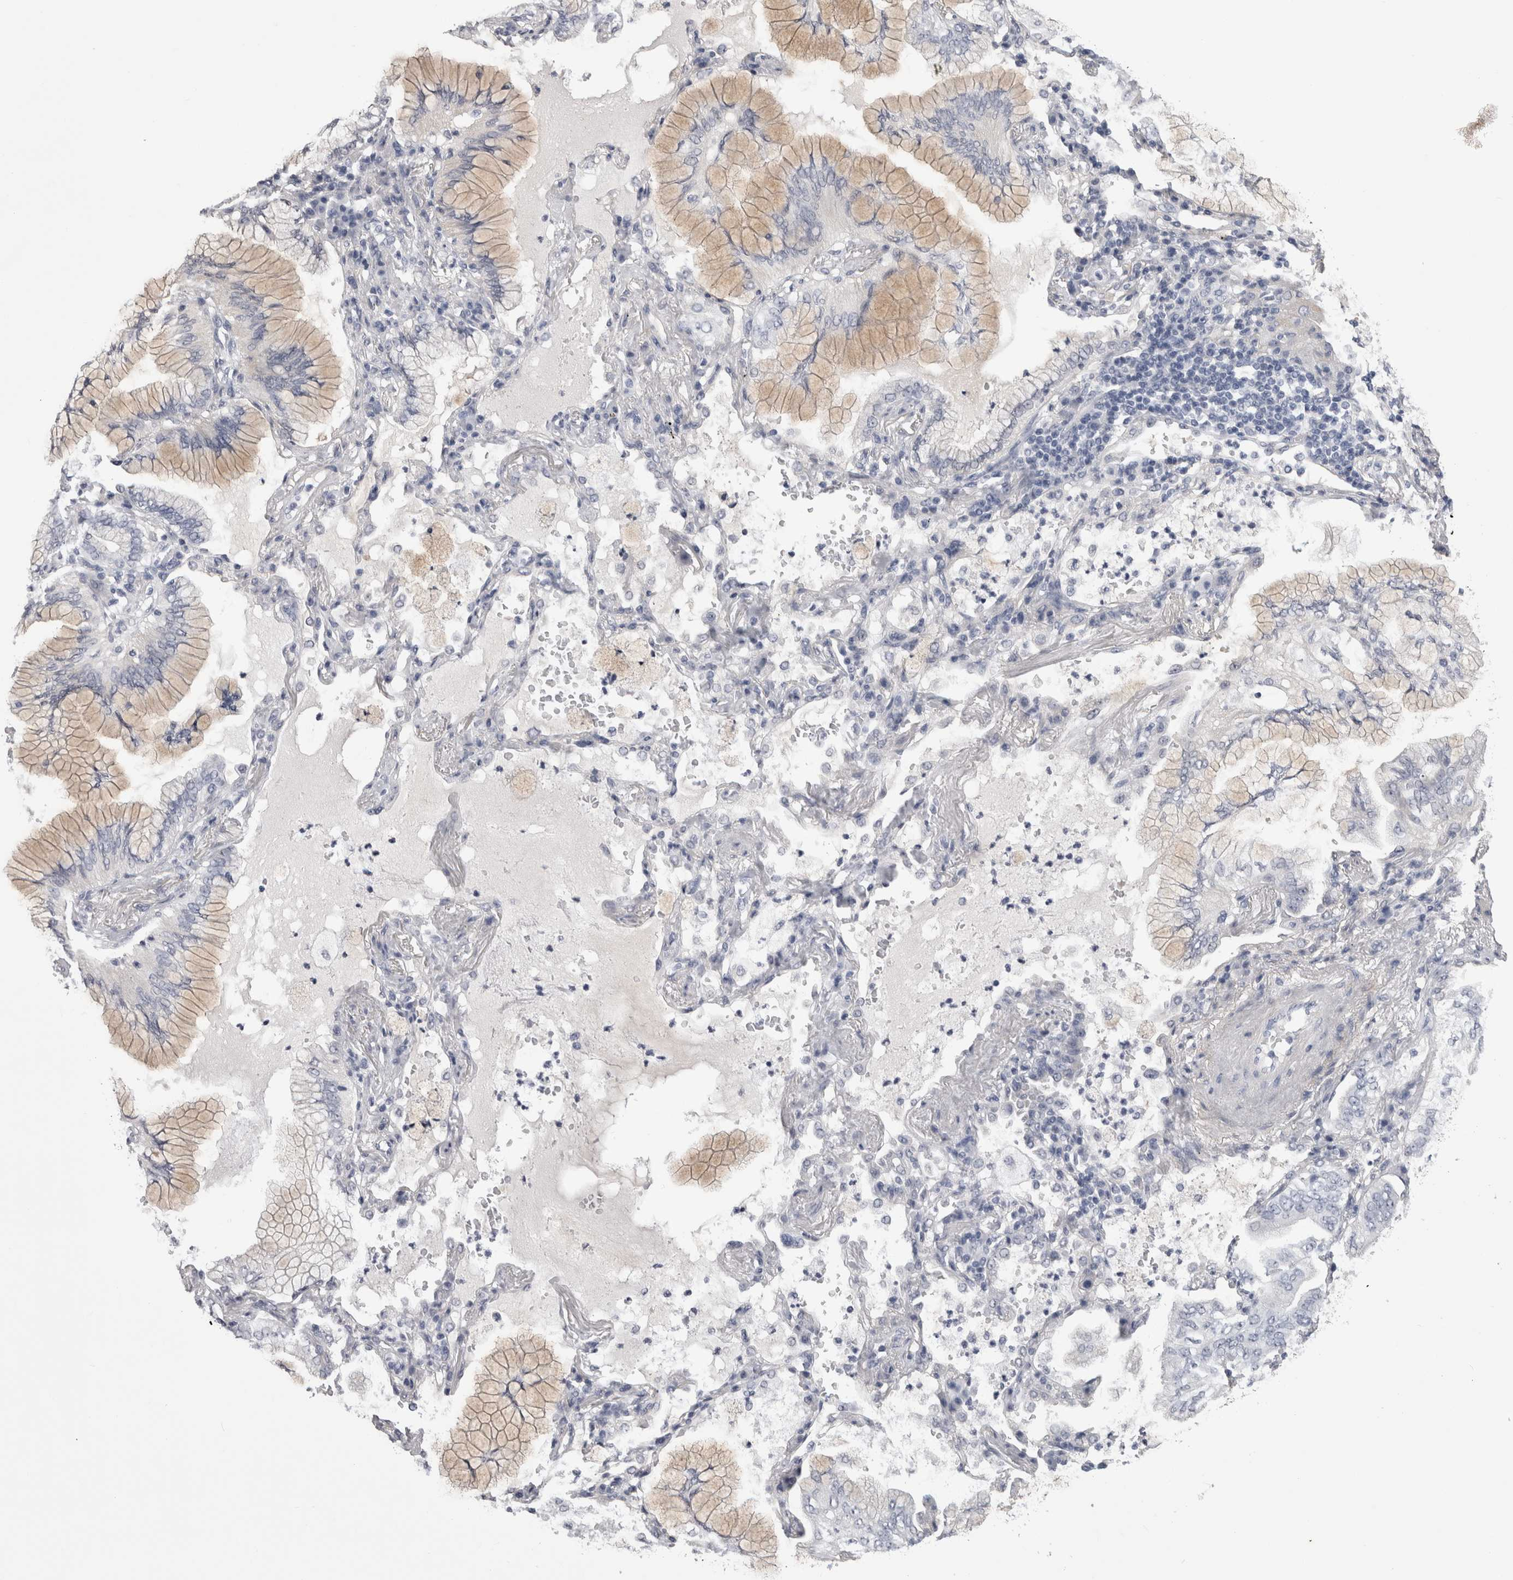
{"staining": {"intensity": "weak", "quantity": "25%-75%", "location": "cytoplasmic/membranous"}, "tissue": "lung cancer", "cell_type": "Tumor cells", "image_type": "cancer", "snomed": [{"axis": "morphology", "description": "Adenocarcinoma, NOS"}, {"axis": "topography", "description": "Lung"}], "caption": "DAB (3,3'-diaminobenzidine) immunohistochemical staining of lung cancer (adenocarcinoma) reveals weak cytoplasmic/membranous protein staining in approximately 25%-75% of tumor cells.", "gene": "AFMID", "patient": {"sex": "female", "age": 70}}